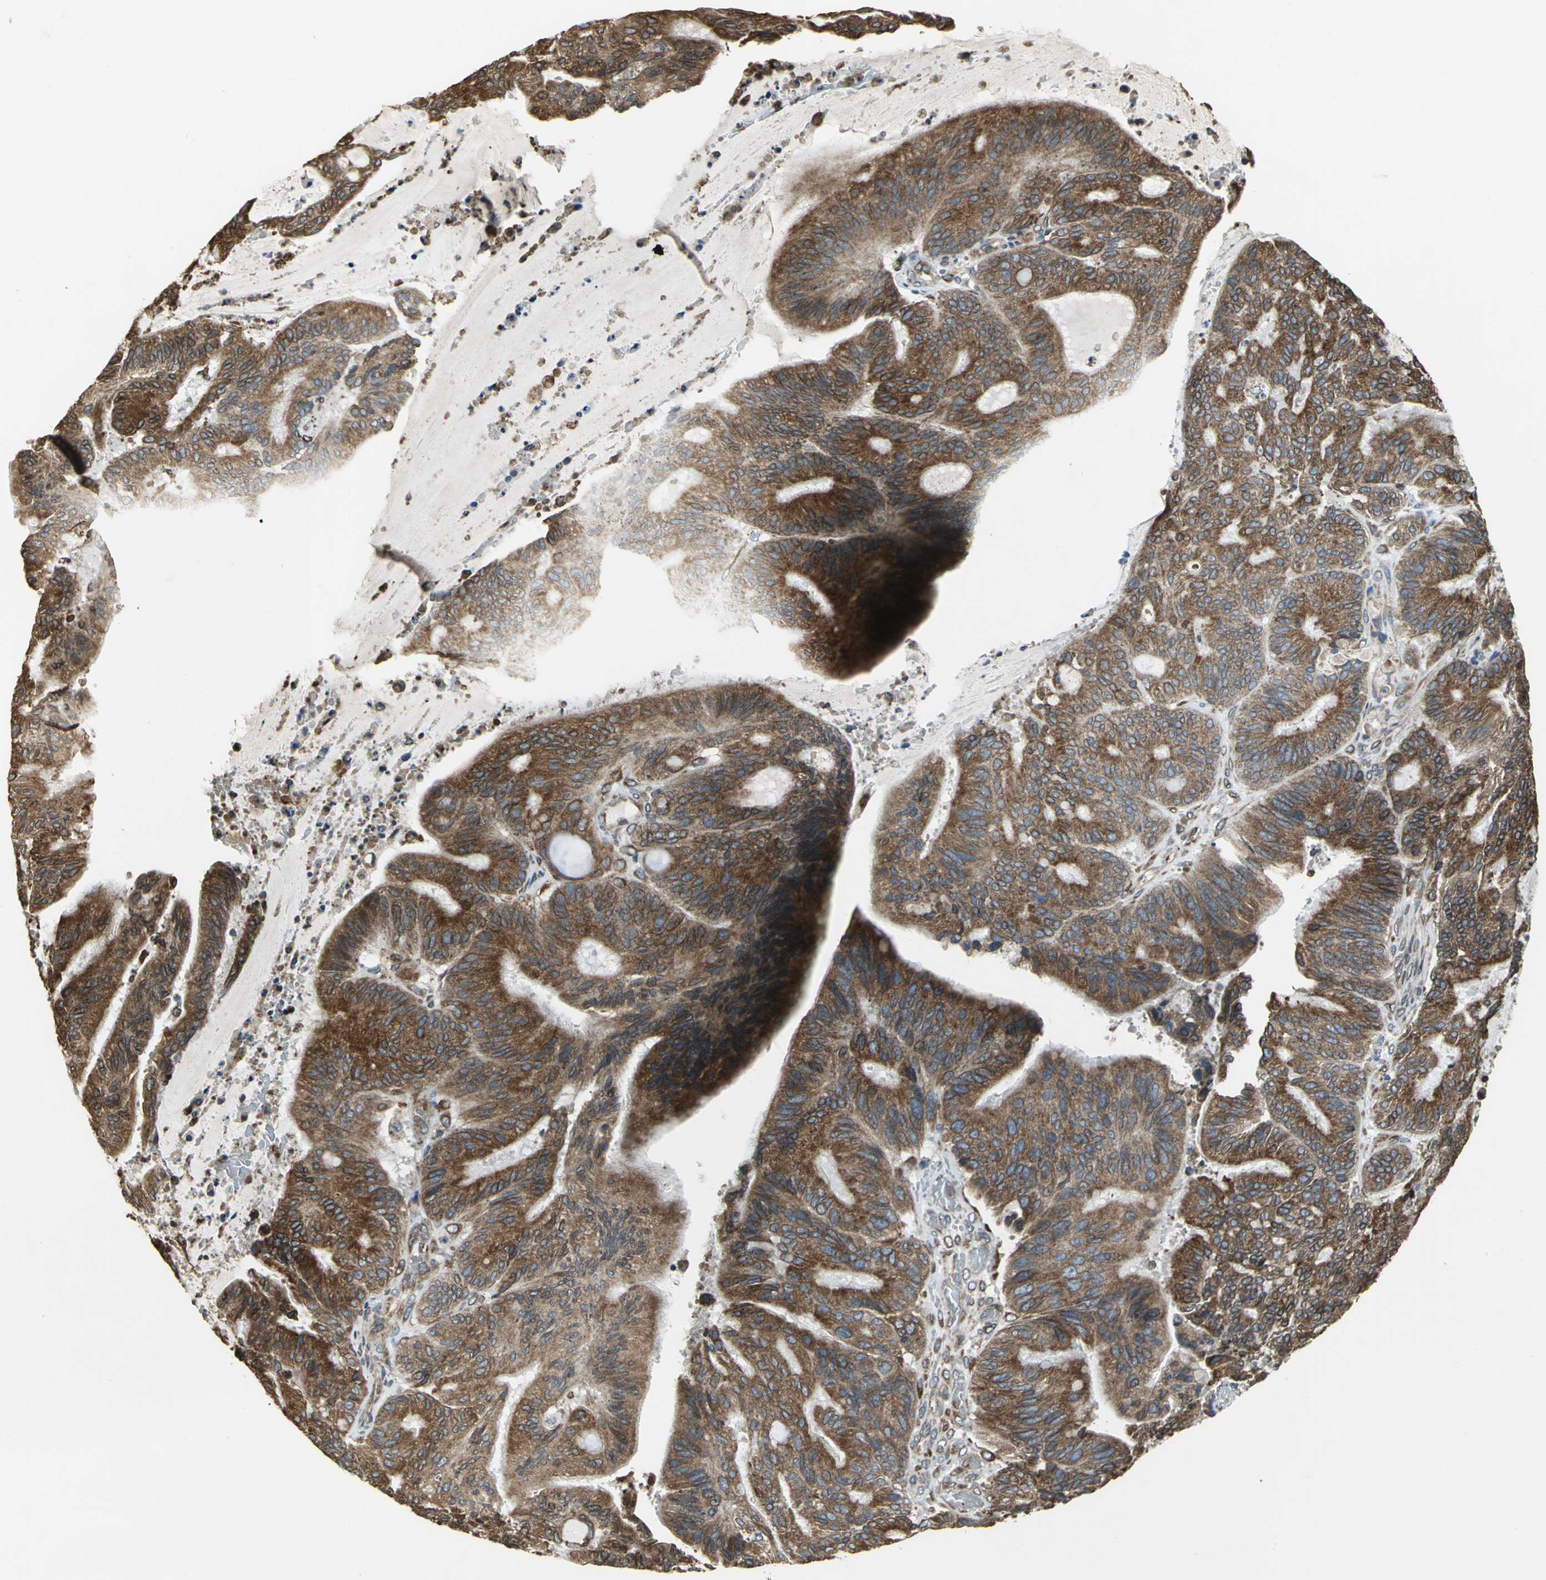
{"staining": {"intensity": "strong", "quantity": ">75%", "location": "cytoplasmic/membranous"}, "tissue": "liver cancer", "cell_type": "Tumor cells", "image_type": "cancer", "snomed": [{"axis": "morphology", "description": "Cholangiocarcinoma"}, {"axis": "topography", "description": "Liver"}], "caption": "DAB immunohistochemical staining of human liver cholangiocarcinoma displays strong cytoplasmic/membranous protein staining in about >75% of tumor cells. (brown staining indicates protein expression, while blue staining denotes nuclei).", "gene": "SYVN1", "patient": {"sex": "female", "age": 73}}